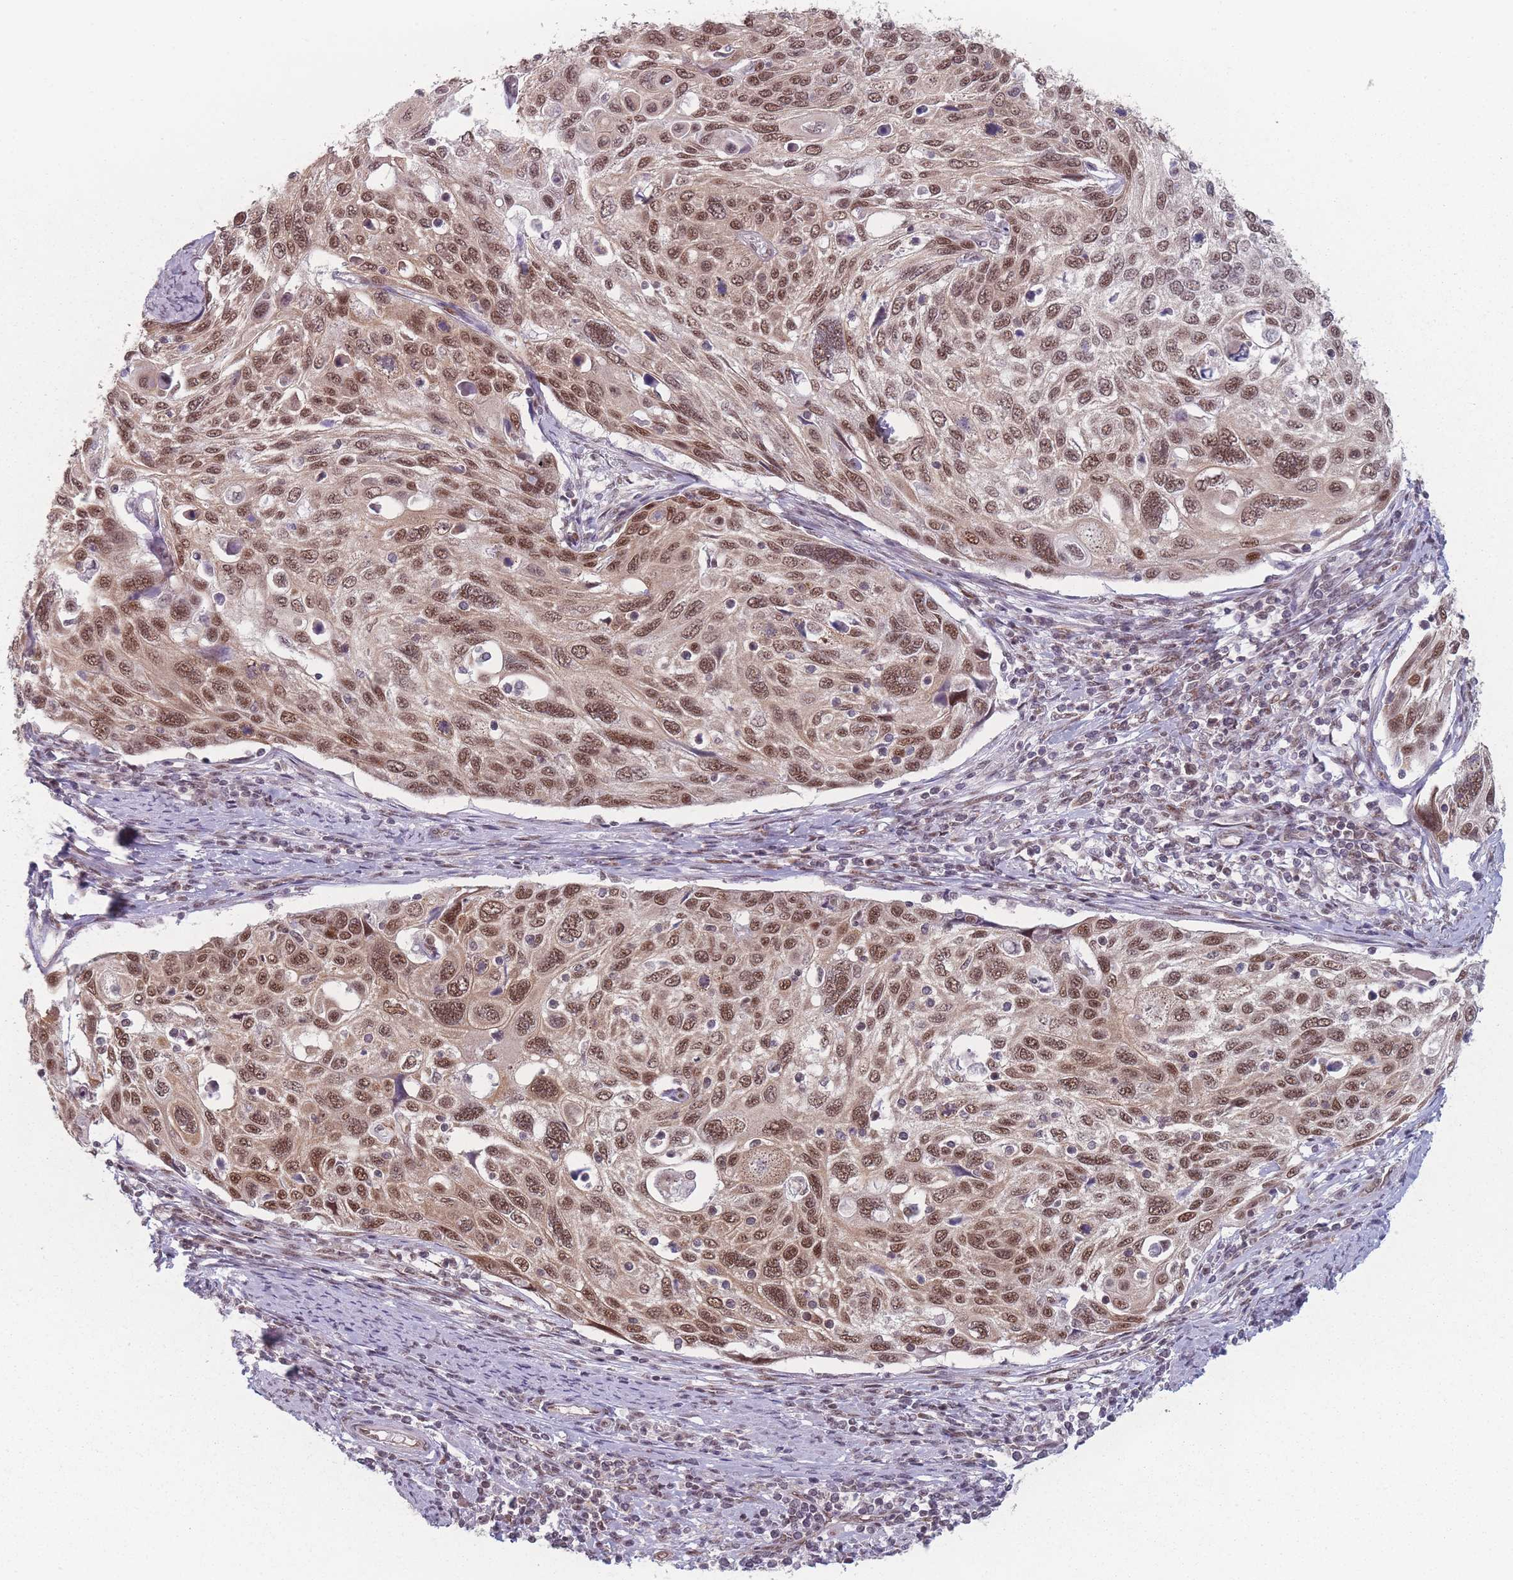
{"staining": {"intensity": "moderate", "quantity": ">75%", "location": "nuclear"}, "tissue": "cervical cancer", "cell_type": "Tumor cells", "image_type": "cancer", "snomed": [{"axis": "morphology", "description": "Squamous cell carcinoma, NOS"}, {"axis": "topography", "description": "Cervix"}], "caption": "The image displays staining of cervical cancer (squamous cell carcinoma), revealing moderate nuclear protein staining (brown color) within tumor cells.", "gene": "ZC3H14", "patient": {"sex": "female", "age": 70}}